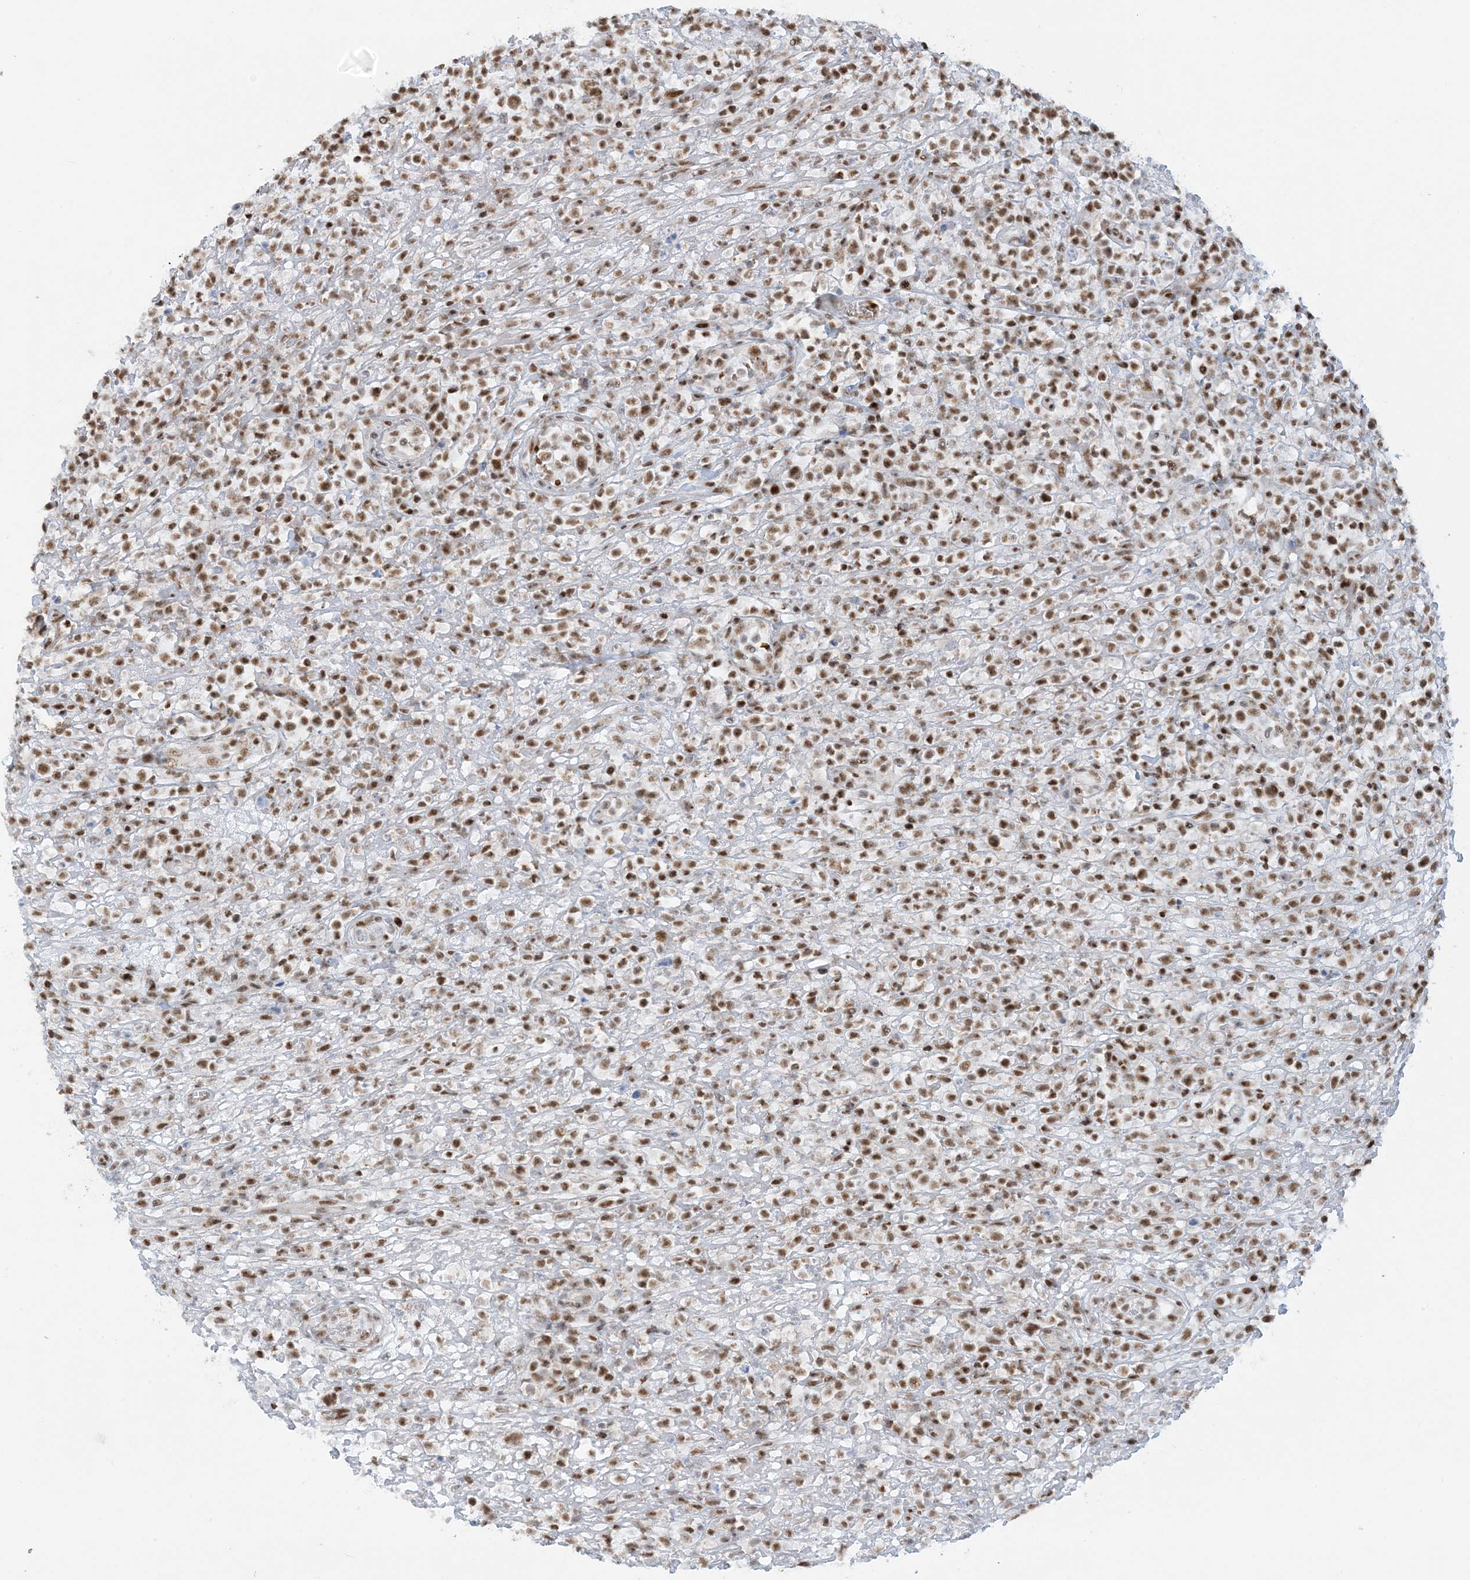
{"staining": {"intensity": "moderate", "quantity": ">75%", "location": "nuclear"}, "tissue": "lymphoma", "cell_type": "Tumor cells", "image_type": "cancer", "snomed": [{"axis": "morphology", "description": "Malignant lymphoma, non-Hodgkin's type, High grade"}, {"axis": "topography", "description": "Colon"}], "caption": "Immunohistochemical staining of human malignant lymphoma, non-Hodgkin's type (high-grade) reveals moderate nuclear protein staining in approximately >75% of tumor cells.", "gene": "ECT2L", "patient": {"sex": "female", "age": 53}}